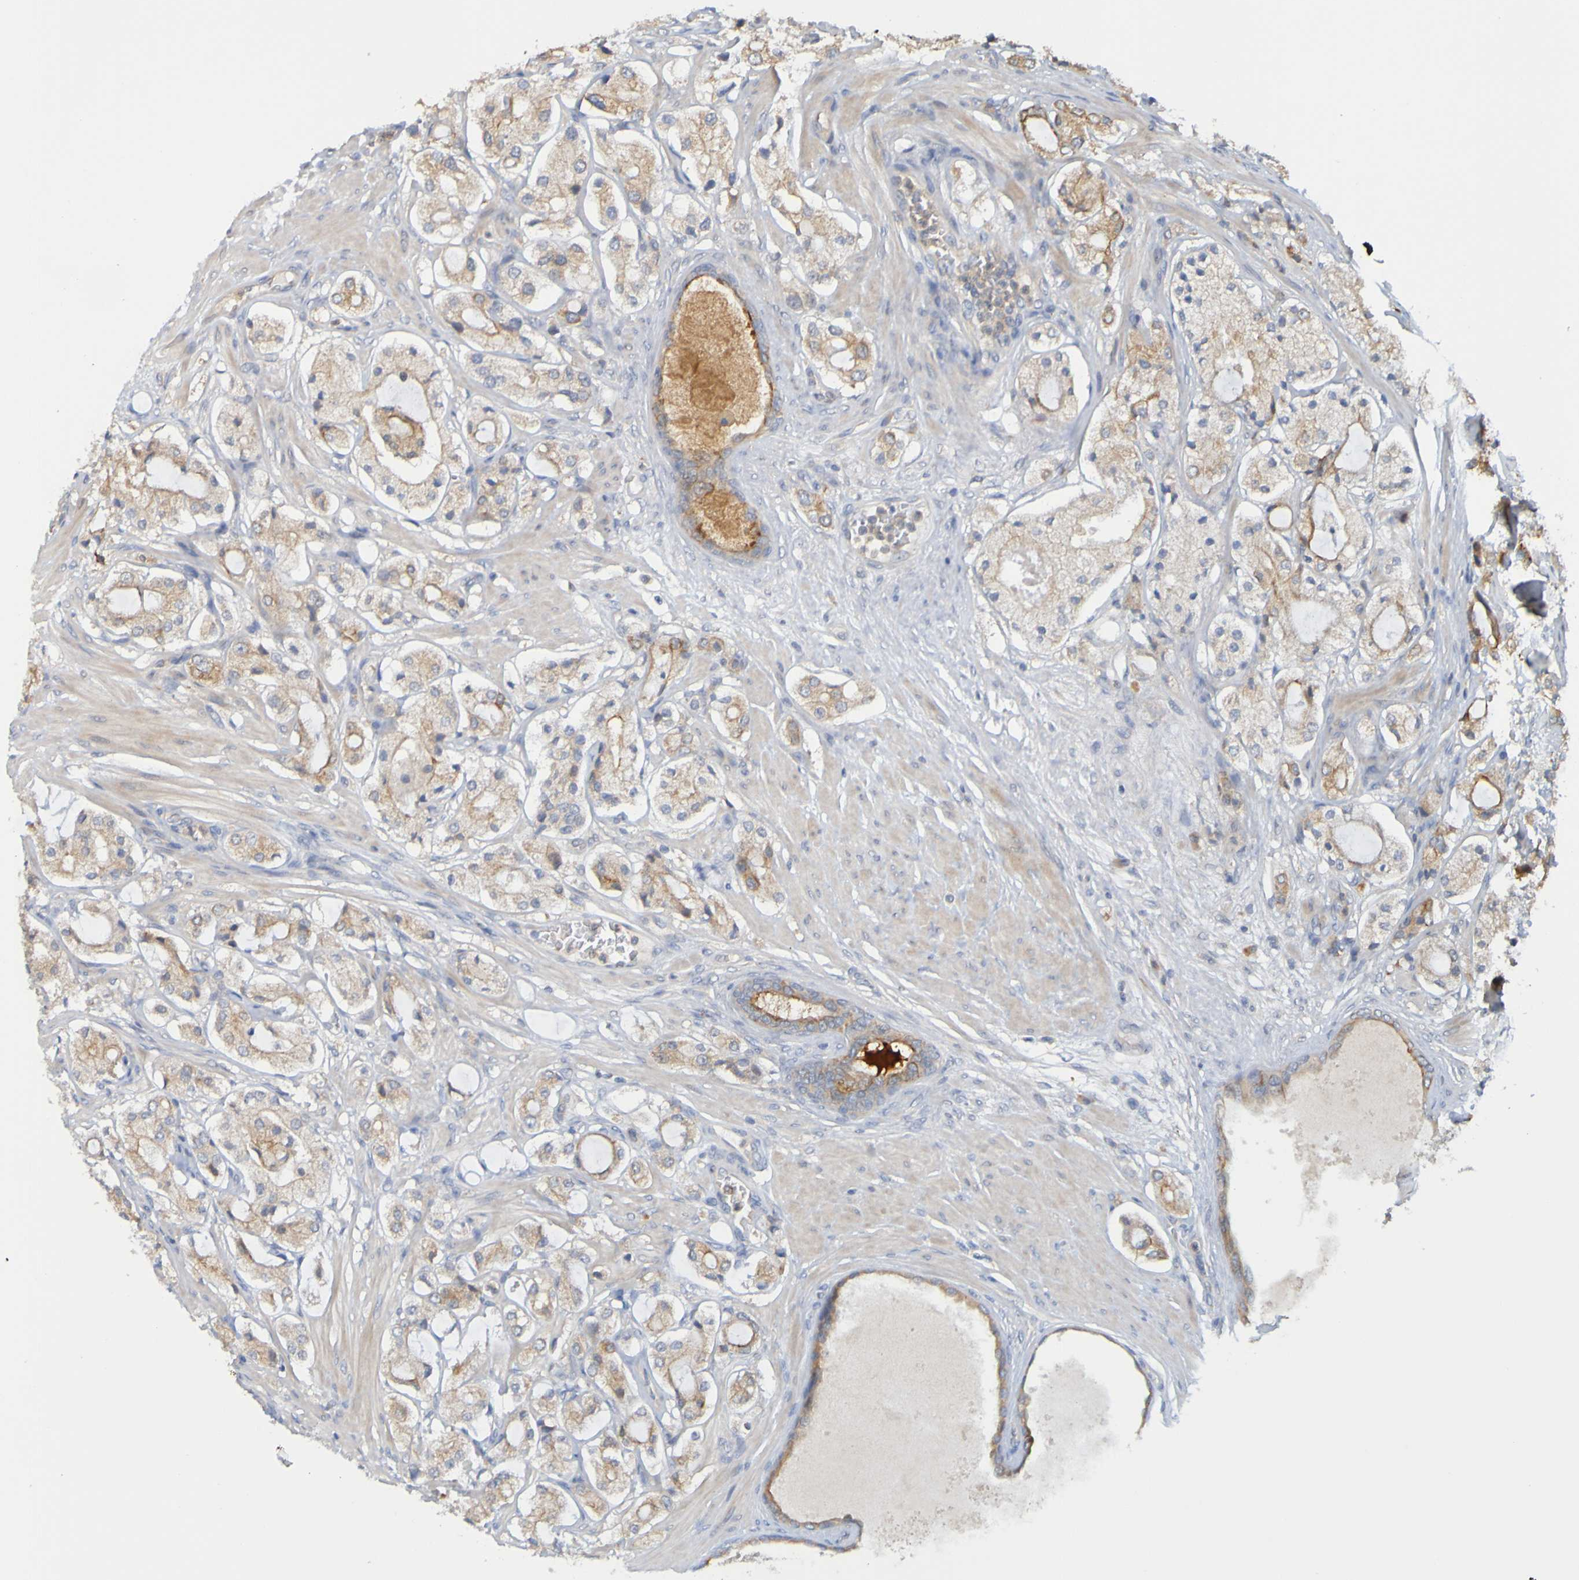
{"staining": {"intensity": "weak", "quantity": ">75%", "location": "cytoplasmic/membranous"}, "tissue": "prostate cancer", "cell_type": "Tumor cells", "image_type": "cancer", "snomed": [{"axis": "morphology", "description": "Adenocarcinoma, High grade"}, {"axis": "topography", "description": "Prostate"}], "caption": "This is a histology image of immunohistochemistry staining of prostate cancer, which shows weak positivity in the cytoplasmic/membranous of tumor cells.", "gene": "NAV2", "patient": {"sex": "male", "age": 65}}